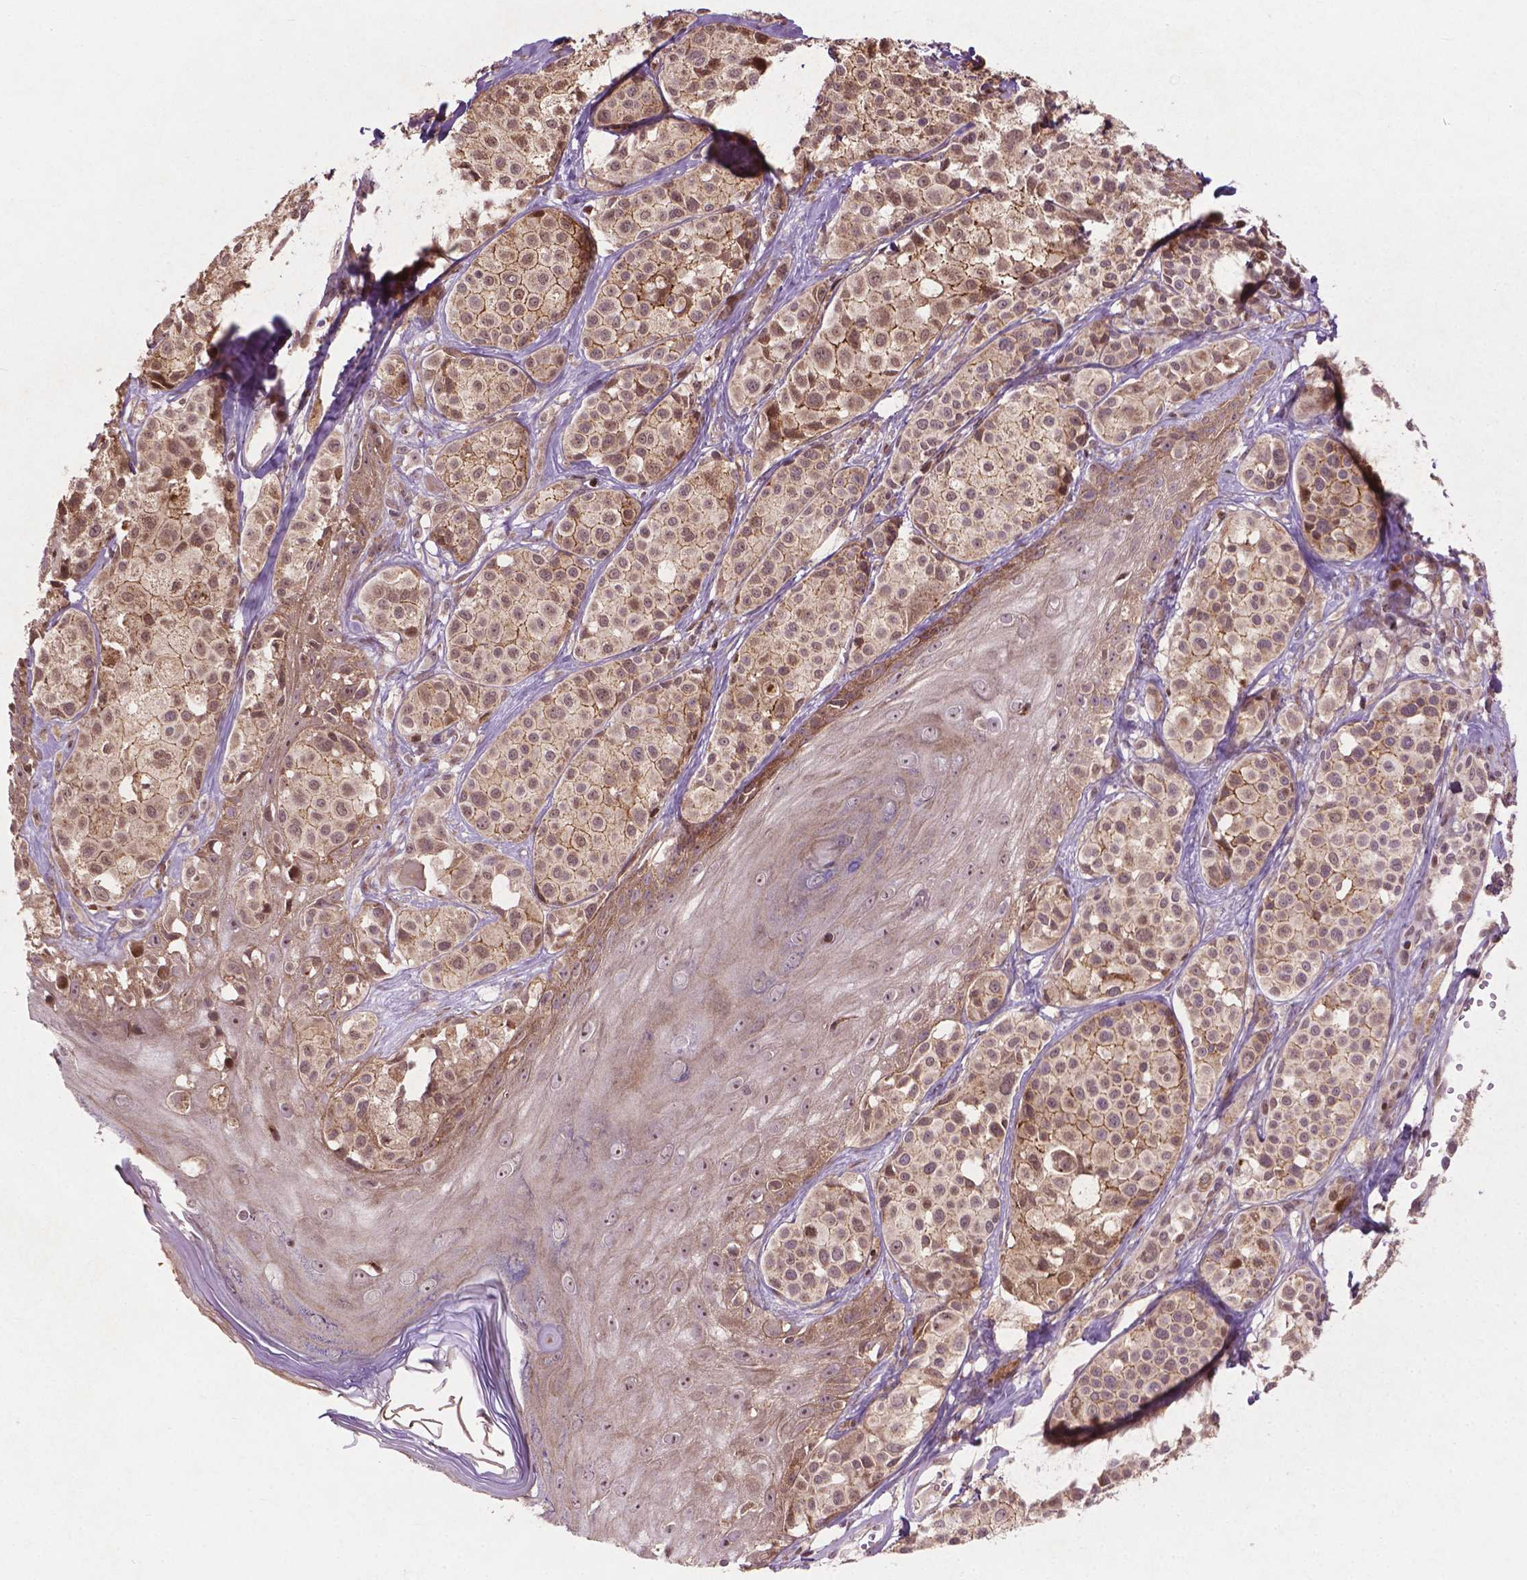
{"staining": {"intensity": "moderate", "quantity": ">75%", "location": "cytoplasmic/membranous,nuclear"}, "tissue": "melanoma", "cell_type": "Tumor cells", "image_type": "cancer", "snomed": [{"axis": "morphology", "description": "Malignant melanoma, NOS"}, {"axis": "topography", "description": "Skin"}], "caption": "Human malignant melanoma stained with a brown dye displays moderate cytoplasmic/membranous and nuclear positive positivity in approximately >75% of tumor cells.", "gene": "B3GALNT2", "patient": {"sex": "male", "age": 77}}